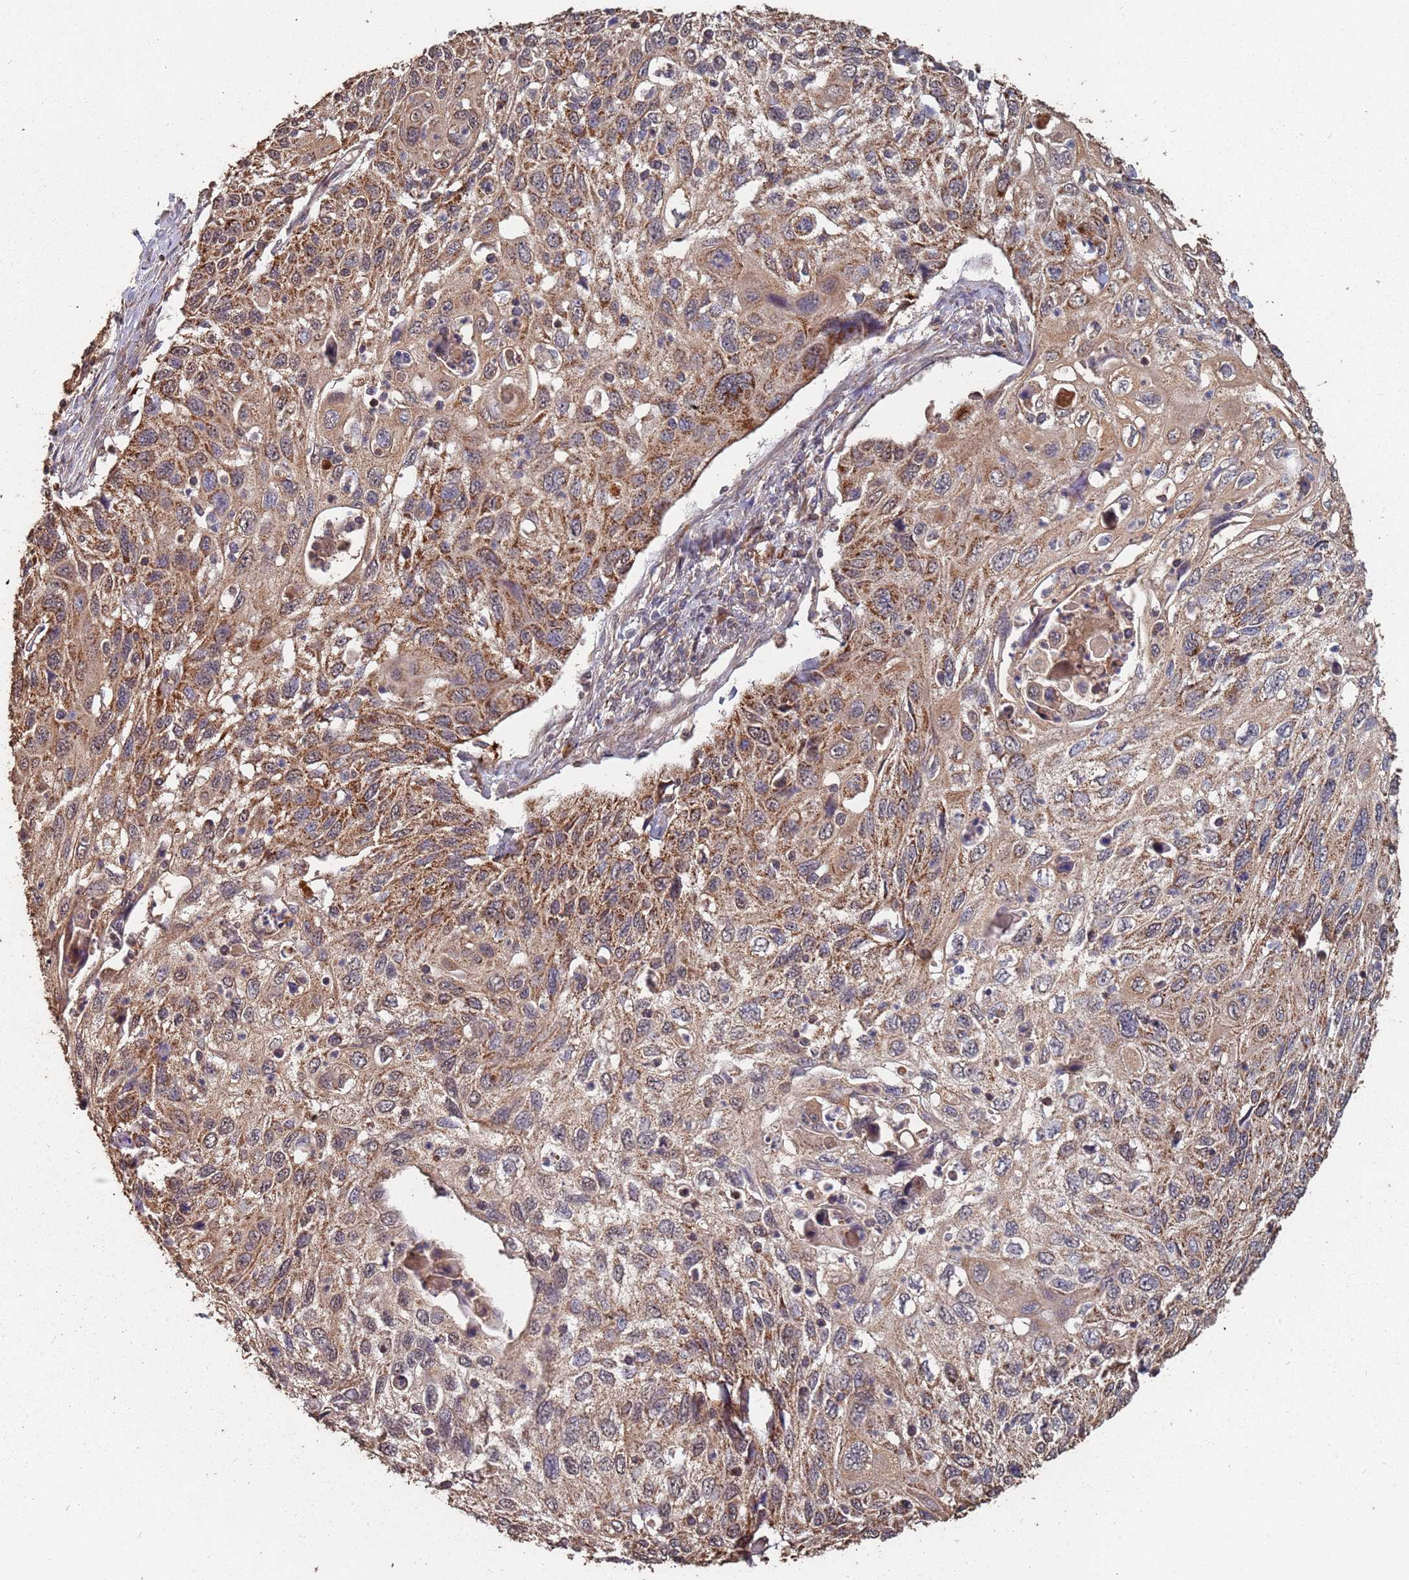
{"staining": {"intensity": "moderate", "quantity": ">75%", "location": "cytoplasmic/membranous"}, "tissue": "cervical cancer", "cell_type": "Tumor cells", "image_type": "cancer", "snomed": [{"axis": "morphology", "description": "Squamous cell carcinoma, NOS"}, {"axis": "topography", "description": "Cervix"}], "caption": "This histopathology image shows cervical squamous cell carcinoma stained with IHC to label a protein in brown. The cytoplasmic/membranous of tumor cells show moderate positivity for the protein. Nuclei are counter-stained blue.", "gene": "PRORP", "patient": {"sex": "female", "age": 70}}